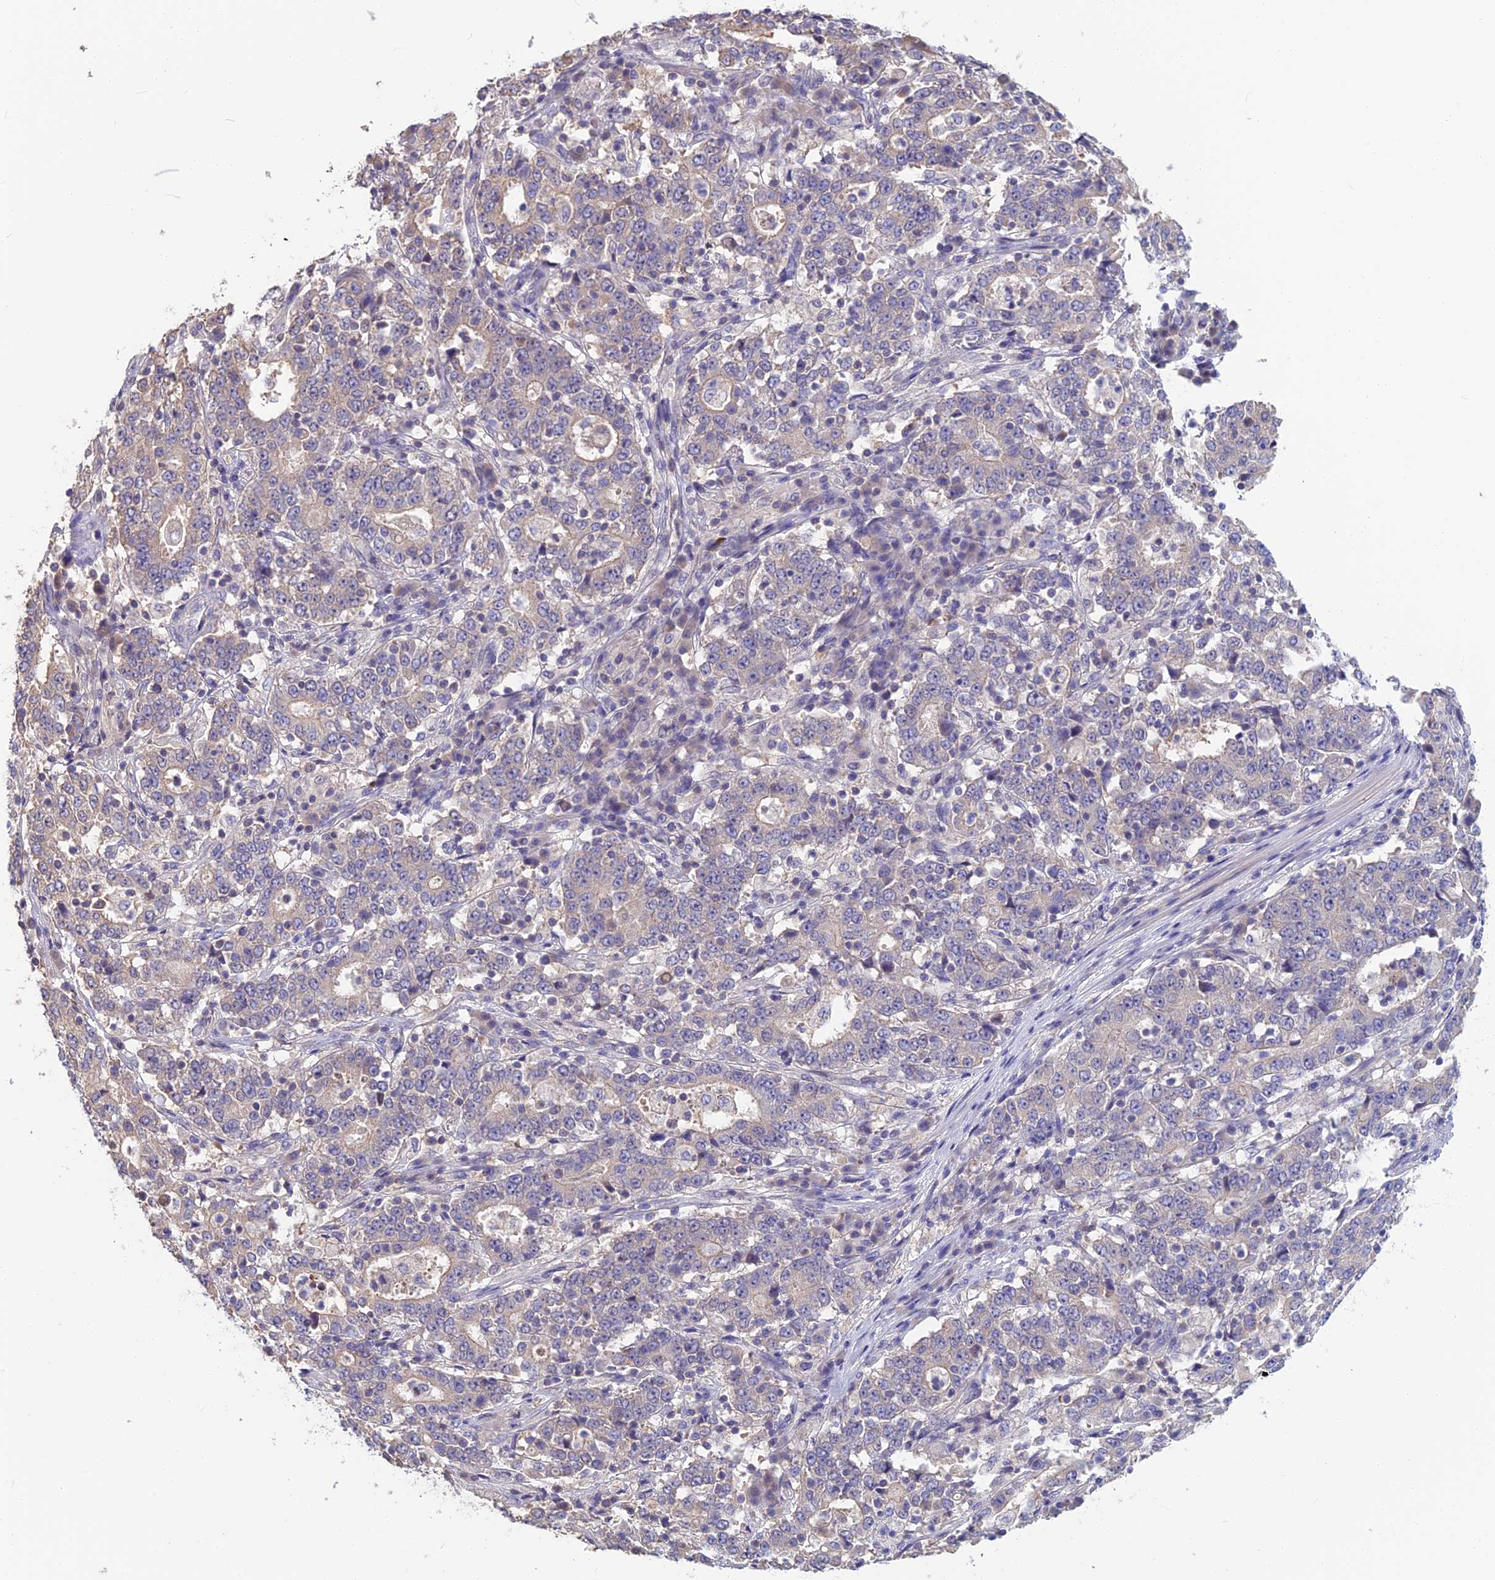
{"staining": {"intensity": "negative", "quantity": "none", "location": "none"}, "tissue": "stomach cancer", "cell_type": "Tumor cells", "image_type": "cancer", "snomed": [{"axis": "morphology", "description": "Adenocarcinoma, NOS"}, {"axis": "topography", "description": "Stomach"}], "caption": "Stomach adenocarcinoma was stained to show a protein in brown. There is no significant staining in tumor cells. (DAB IHC with hematoxylin counter stain).", "gene": "SNAP91", "patient": {"sex": "male", "age": 59}}